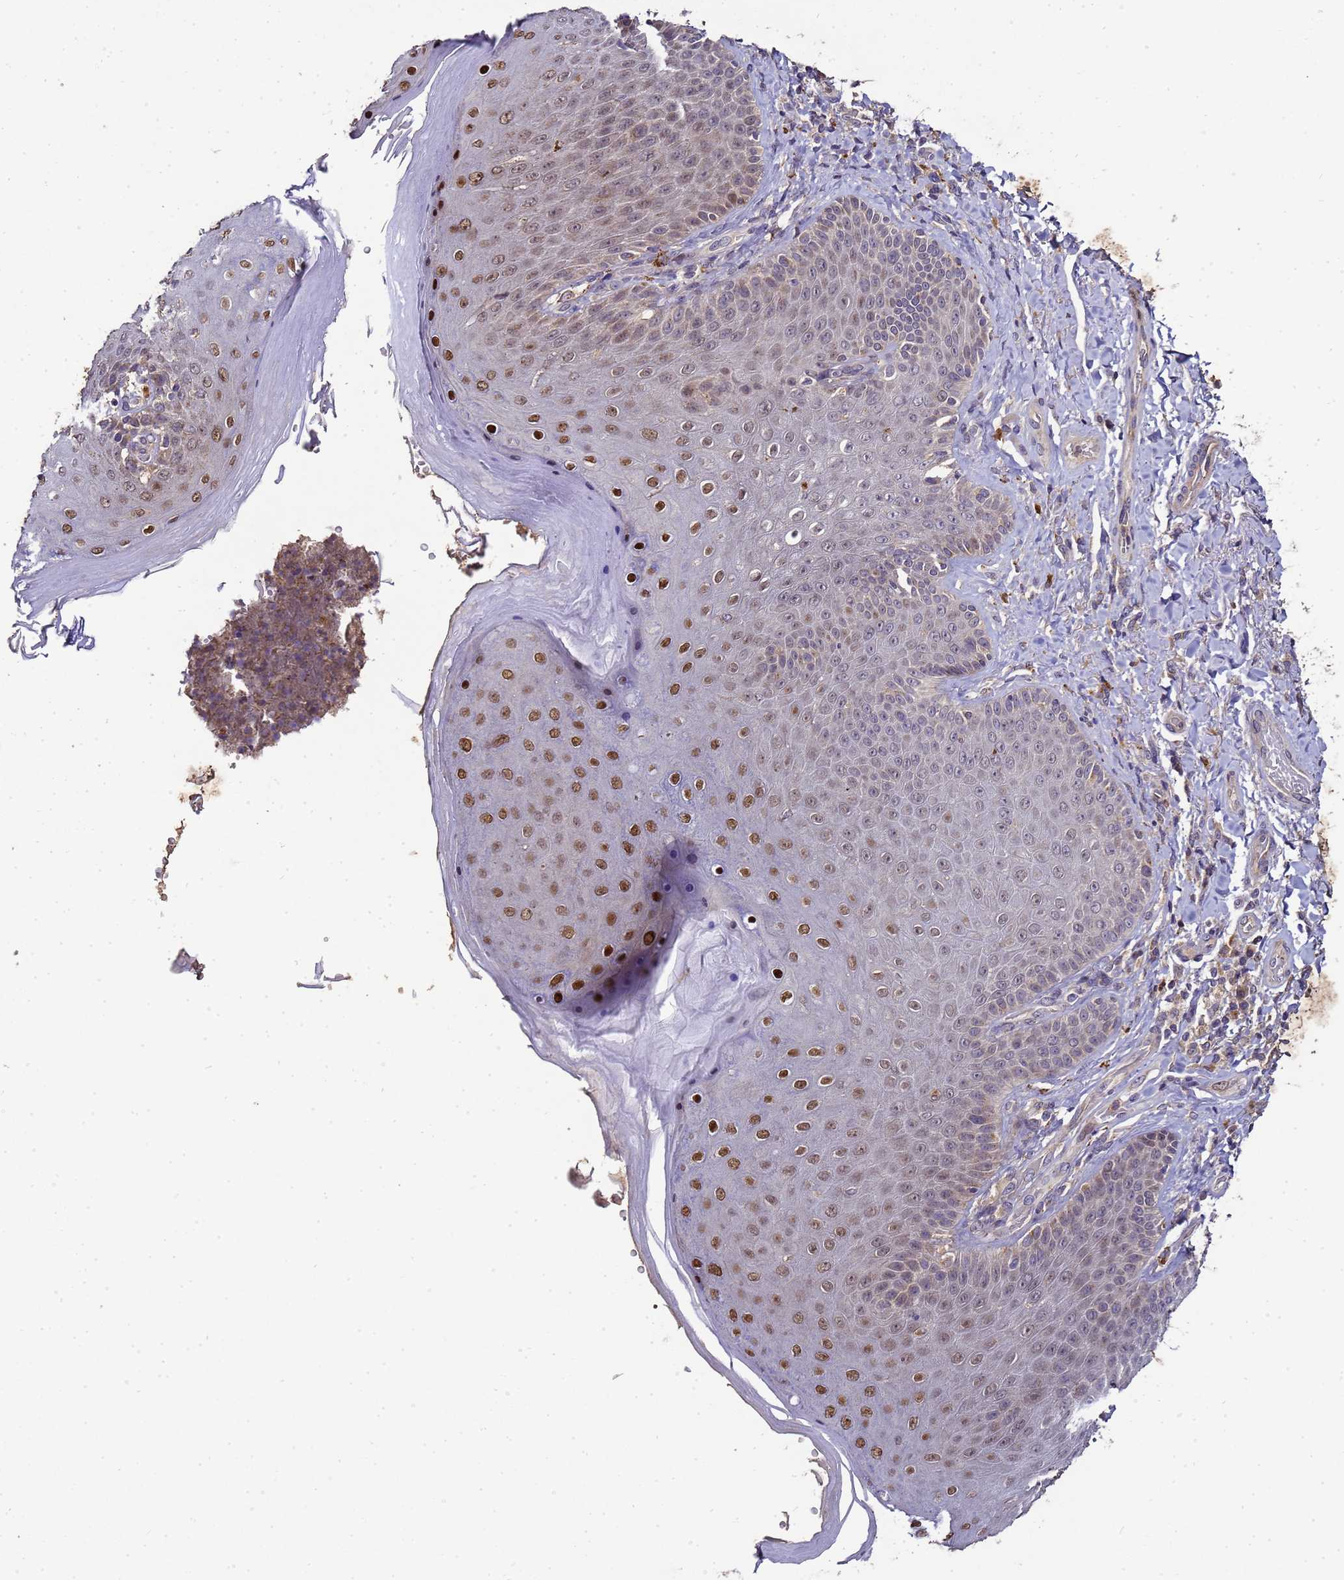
{"staining": {"intensity": "moderate", "quantity": "25%-75%", "location": "nuclear"}, "tissue": "skin", "cell_type": "Epidermal cells", "image_type": "normal", "snomed": [{"axis": "morphology", "description": "Normal tissue, NOS"}, {"axis": "topography", "description": "Anal"}], "caption": "DAB (3,3'-diaminobenzidine) immunohistochemical staining of normal human skin exhibits moderate nuclear protein positivity in about 25%-75% of epidermal cells. (DAB IHC, brown staining for protein, blue staining for nuclei).", "gene": "LGI4", "patient": {"sex": "female", "age": 89}}